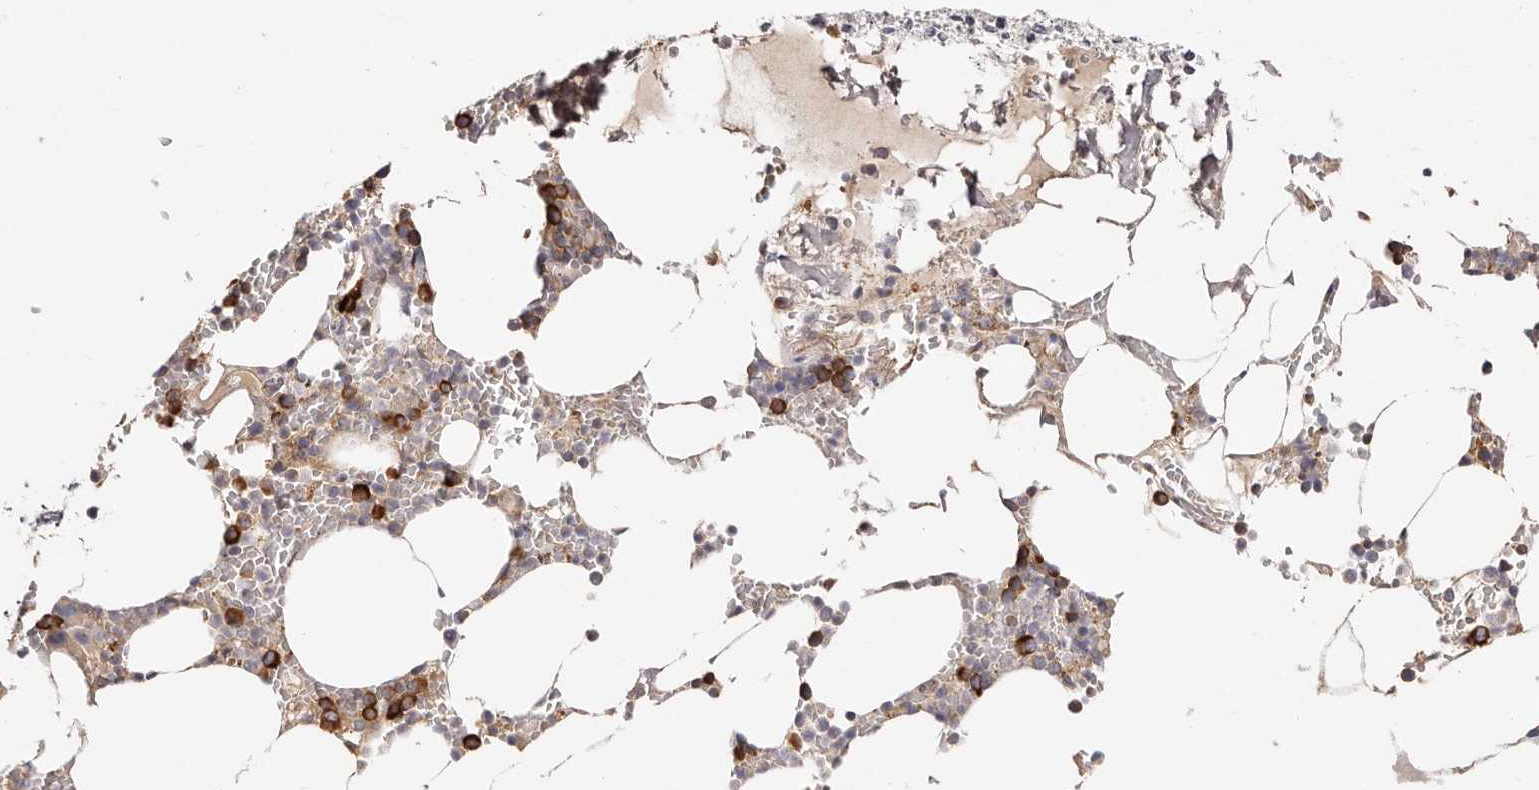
{"staining": {"intensity": "strong", "quantity": "25%-75%", "location": "cytoplasmic/membranous"}, "tissue": "bone marrow", "cell_type": "Hematopoietic cells", "image_type": "normal", "snomed": [{"axis": "morphology", "description": "Normal tissue, NOS"}, {"axis": "topography", "description": "Bone marrow"}], "caption": "This is a photomicrograph of IHC staining of unremarkable bone marrow, which shows strong expression in the cytoplasmic/membranous of hematopoietic cells.", "gene": "GNA13", "patient": {"sex": "male", "age": 70}}